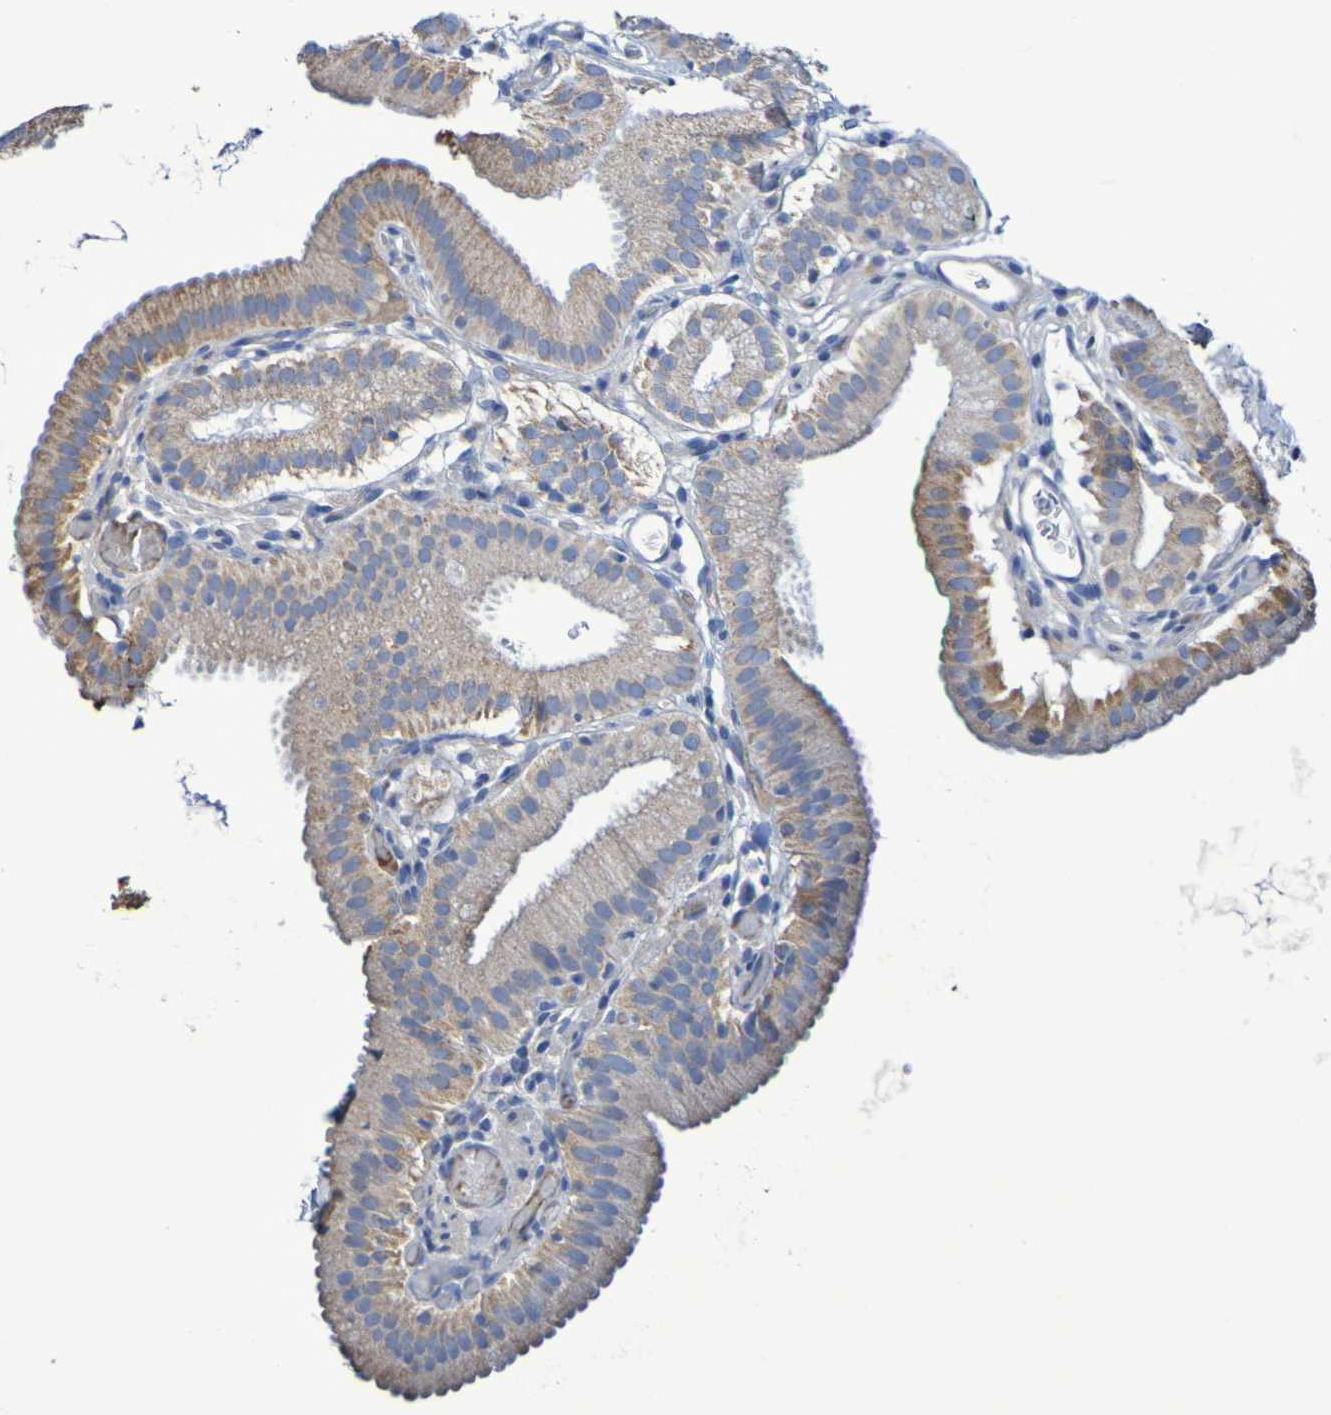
{"staining": {"intensity": "moderate", "quantity": ">75%", "location": "cytoplasmic/membranous"}, "tissue": "gallbladder", "cell_type": "Glandular cells", "image_type": "normal", "snomed": [{"axis": "morphology", "description": "Normal tissue, NOS"}, {"axis": "topography", "description": "Gallbladder"}], "caption": "High-power microscopy captured an immunohistochemistry histopathology image of unremarkable gallbladder, revealing moderate cytoplasmic/membranous staining in approximately >75% of glandular cells.", "gene": "CNTN2", "patient": {"sex": "male", "age": 54}}